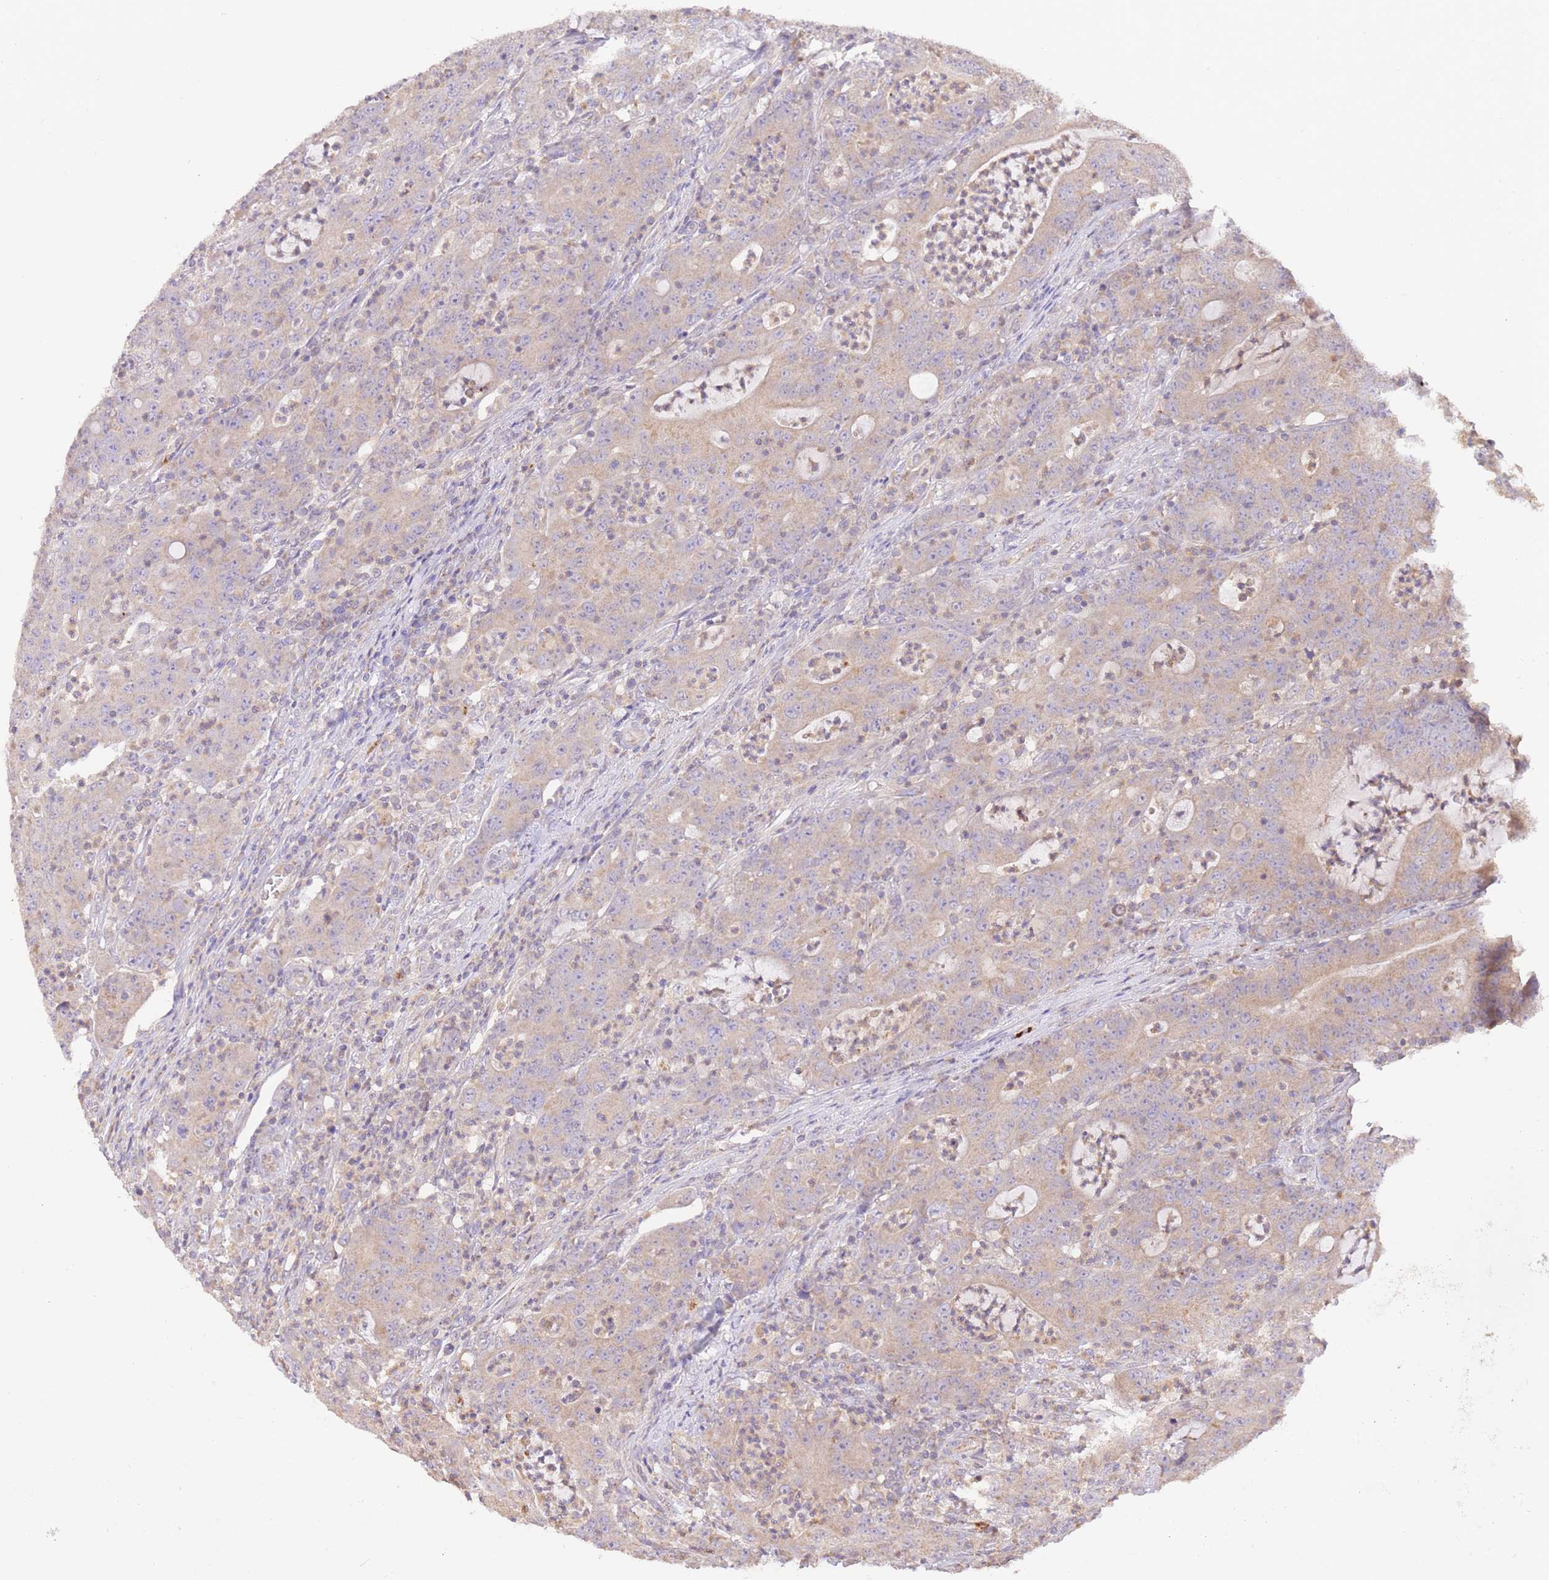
{"staining": {"intensity": "weak", "quantity": ">75%", "location": "cytoplasmic/membranous"}, "tissue": "colorectal cancer", "cell_type": "Tumor cells", "image_type": "cancer", "snomed": [{"axis": "morphology", "description": "Adenocarcinoma, NOS"}, {"axis": "topography", "description": "Colon"}], "caption": "The immunohistochemical stain labels weak cytoplasmic/membranous staining in tumor cells of colorectal adenocarcinoma tissue. The staining was performed using DAB to visualize the protein expression in brown, while the nuclei were stained in blue with hematoxylin (Magnification: 20x).", "gene": "PREP", "patient": {"sex": "male", "age": 83}}